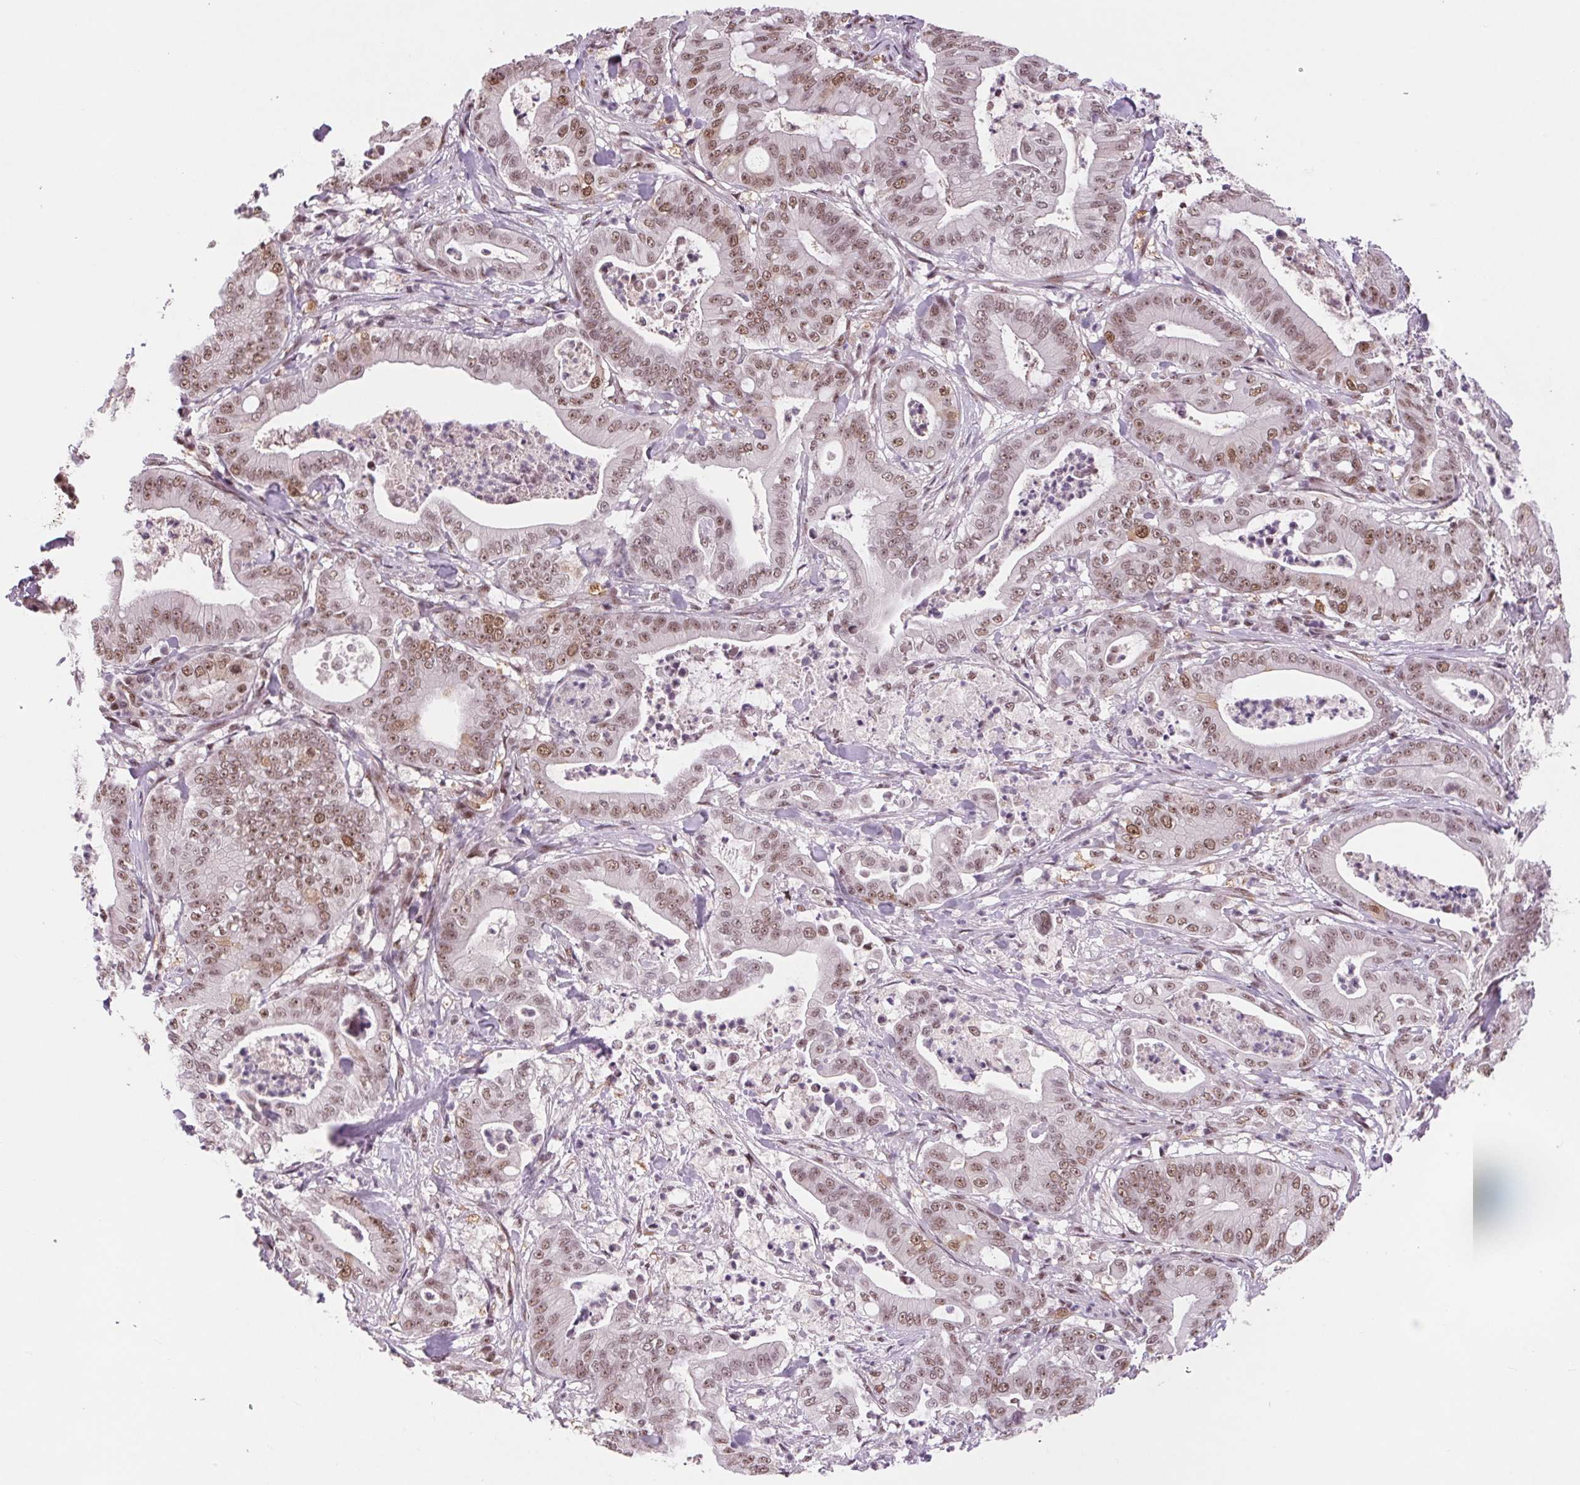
{"staining": {"intensity": "moderate", "quantity": ">75%", "location": "nuclear"}, "tissue": "pancreatic cancer", "cell_type": "Tumor cells", "image_type": "cancer", "snomed": [{"axis": "morphology", "description": "Adenocarcinoma, NOS"}, {"axis": "topography", "description": "Pancreas"}], "caption": "Immunohistochemical staining of human adenocarcinoma (pancreatic) demonstrates medium levels of moderate nuclear protein positivity in about >75% of tumor cells.", "gene": "CD2BP2", "patient": {"sex": "male", "age": 71}}